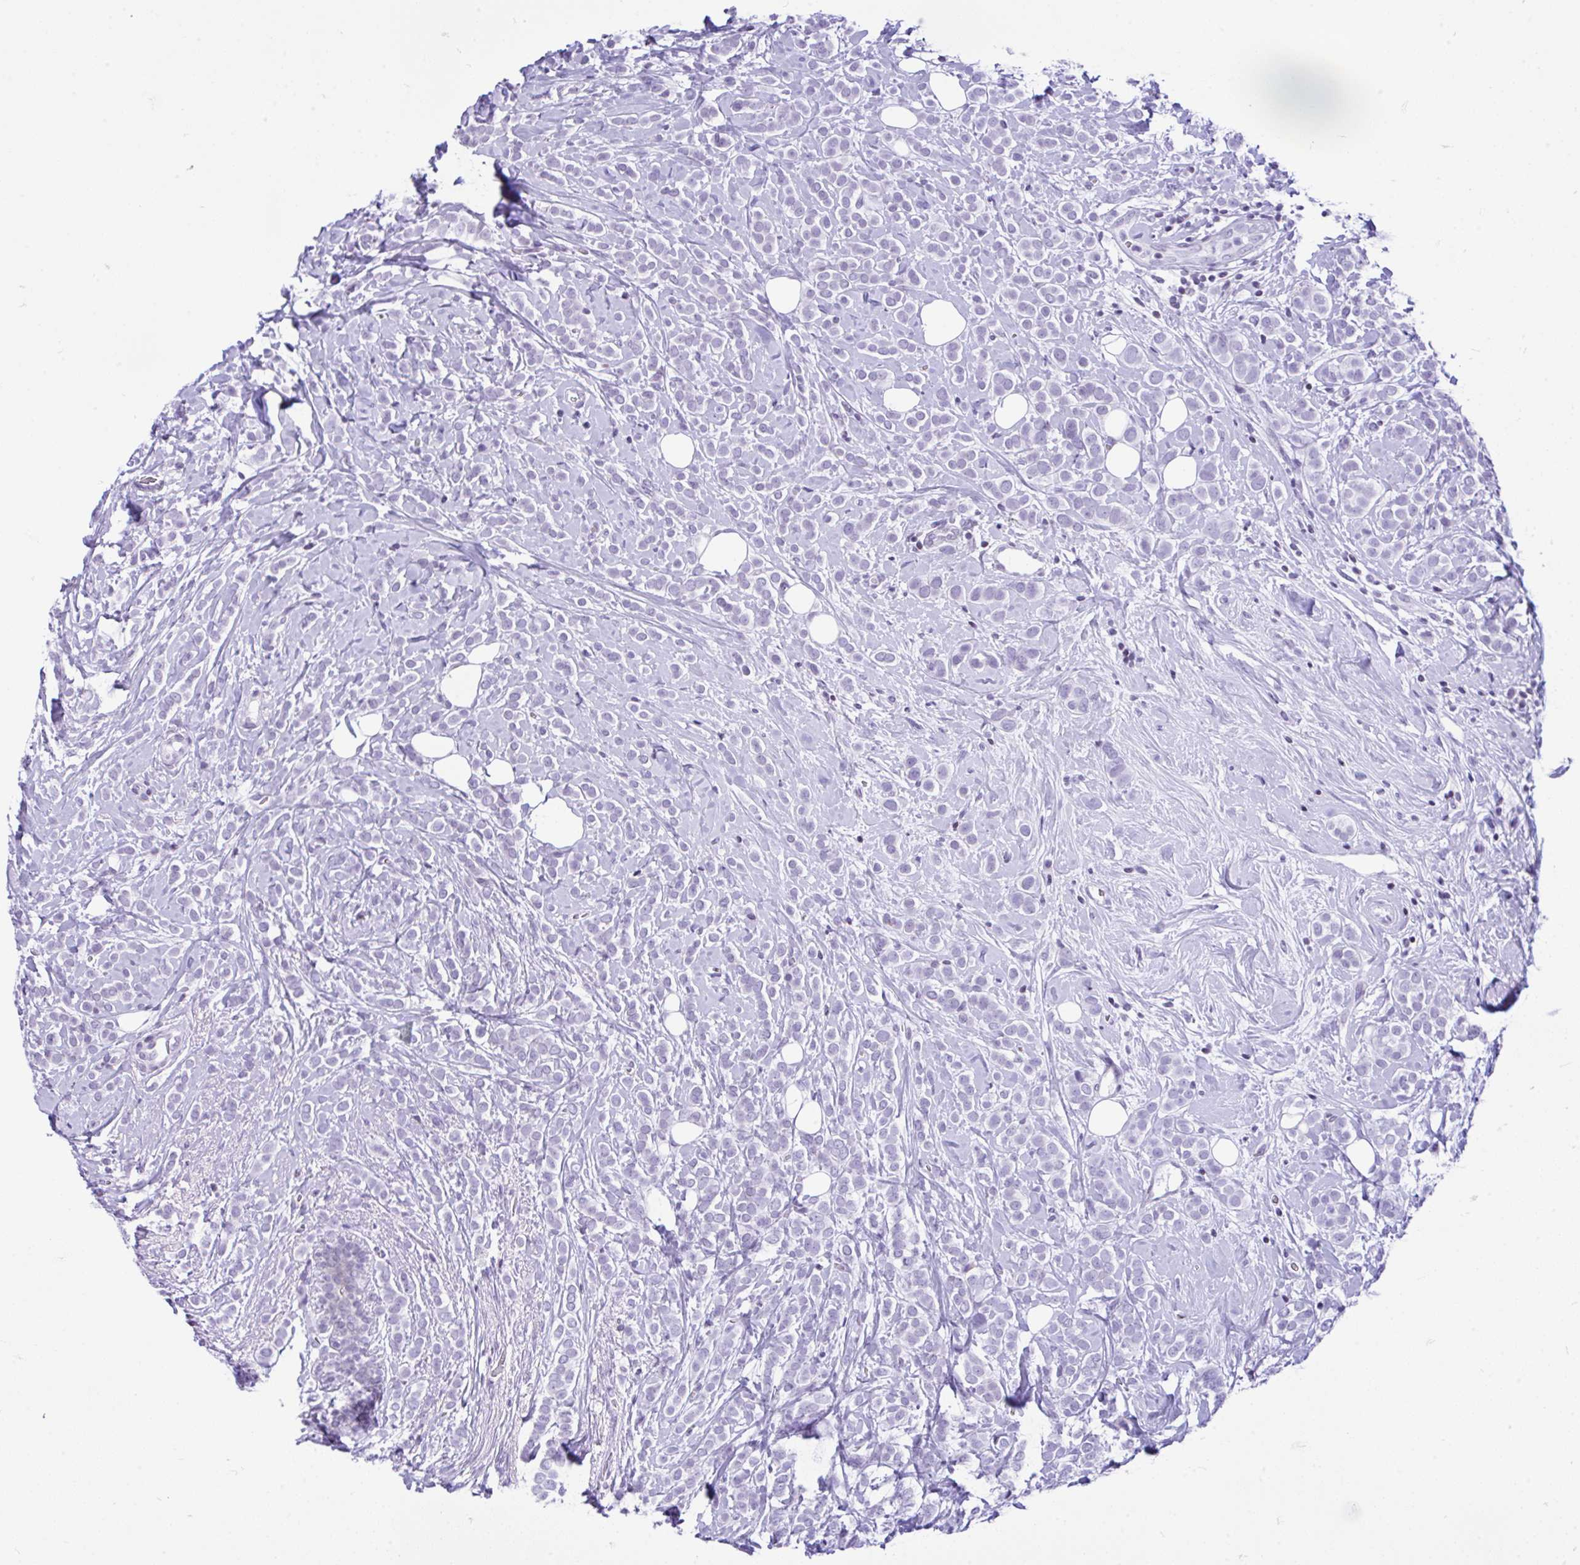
{"staining": {"intensity": "negative", "quantity": "none", "location": "none"}, "tissue": "breast cancer", "cell_type": "Tumor cells", "image_type": "cancer", "snomed": [{"axis": "morphology", "description": "Lobular carcinoma"}, {"axis": "topography", "description": "Breast"}], "caption": "This is a image of immunohistochemistry (IHC) staining of breast cancer (lobular carcinoma), which shows no positivity in tumor cells.", "gene": "KRT27", "patient": {"sex": "female", "age": 49}}